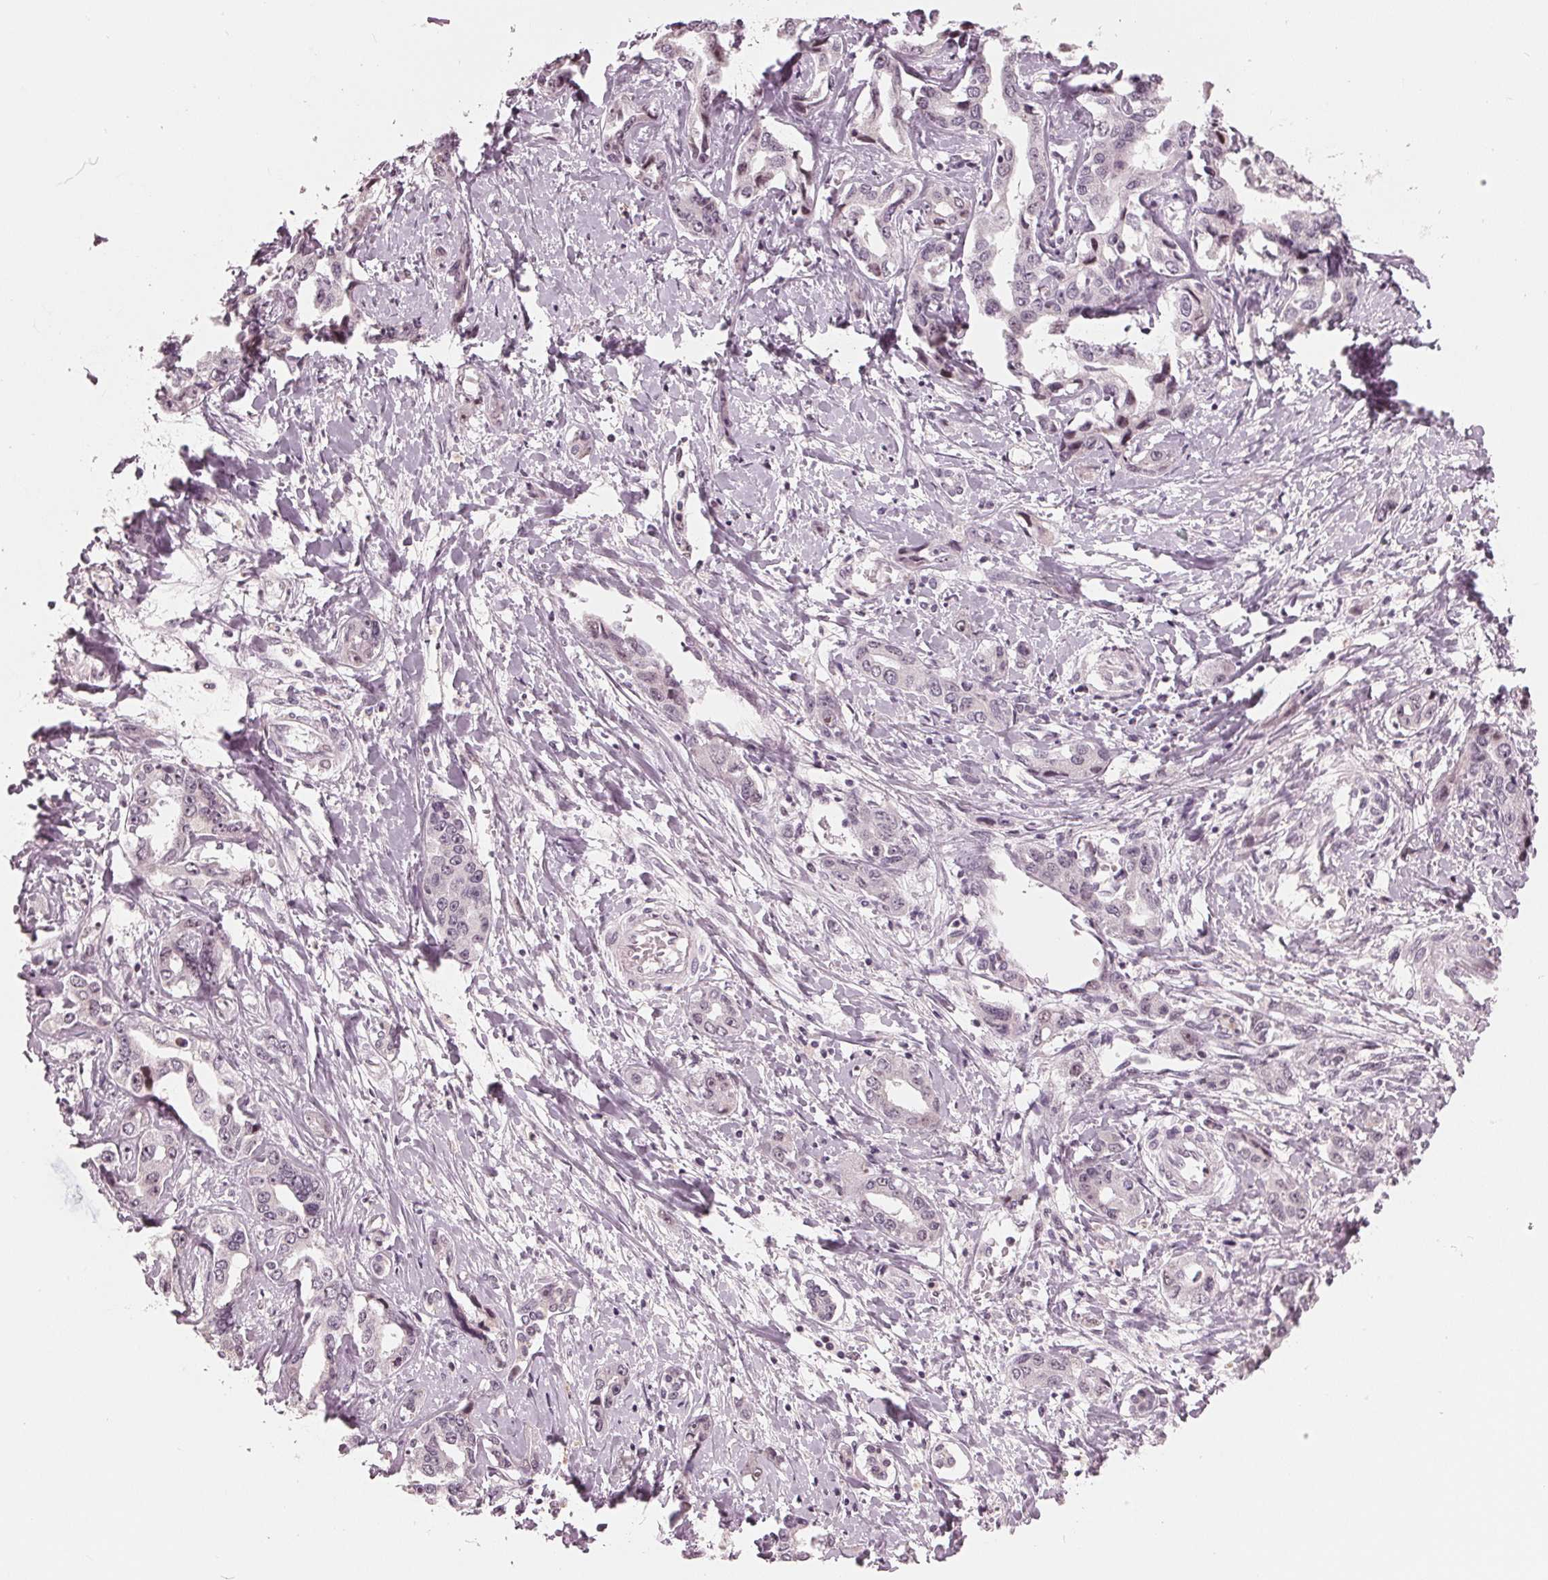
{"staining": {"intensity": "negative", "quantity": "none", "location": "none"}, "tissue": "liver cancer", "cell_type": "Tumor cells", "image_type": "cancer", "snomed": [{"axis": "morphology", "description": "Cholangiocarcinoma"}, {"axis": "topography", "description": "Liver"}], "caption": "Micrograph shows no protein staining in tumor cells of cholangiocarcinoma (liver) tissue.", "gene": "ADPRHL1", "patient": {"sex": "male", "age": 59}}